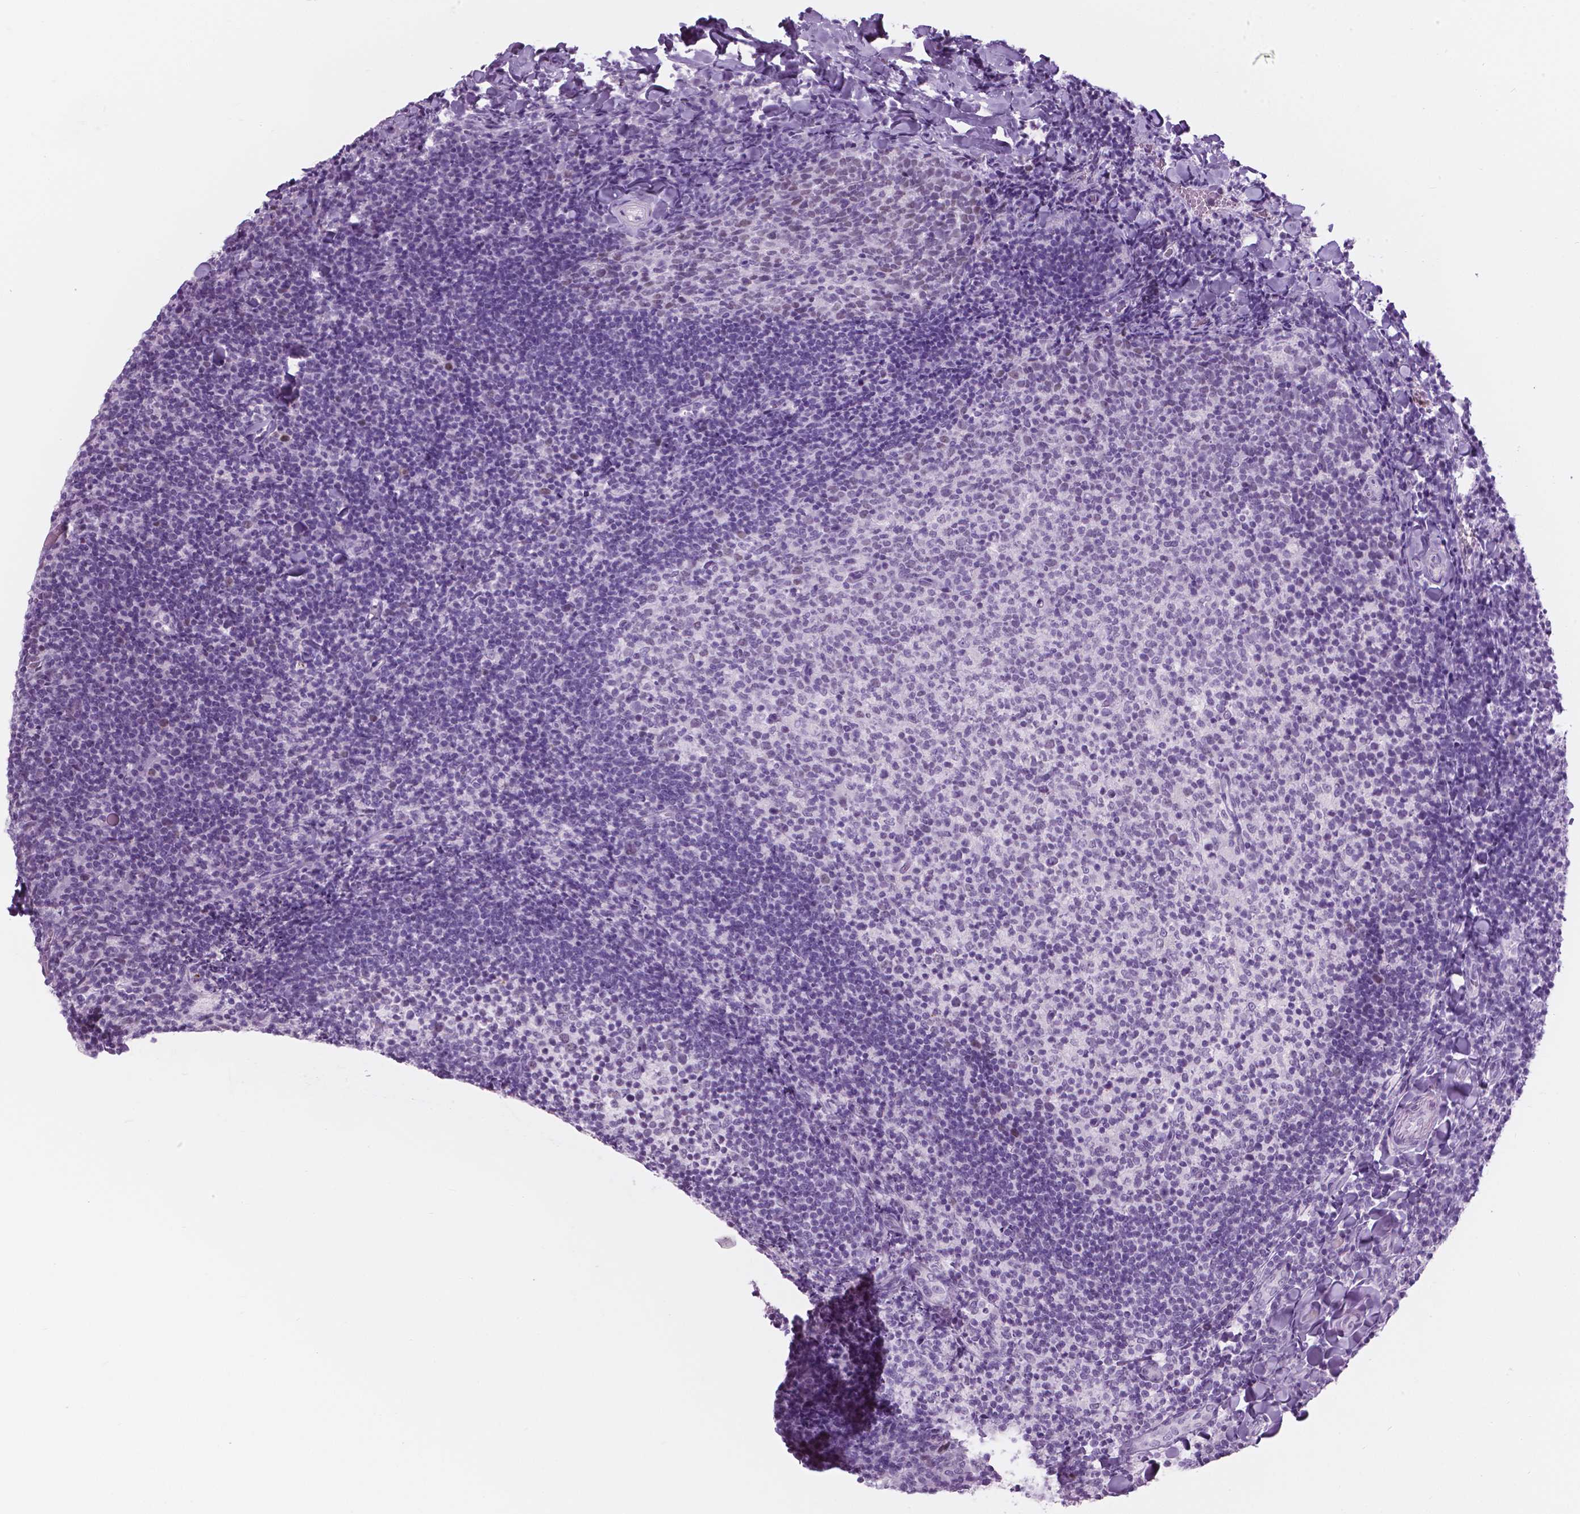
{"staining": {"intensity": "negative", "quantity": "none", "location": "none"}, "tissue": "tonsil", "cell_type": "Germinal center cells", "image_type": "normal", "snomed": [{"axis": "morphology", "description": "Normal tissue, NOS"}, {"axis": "topography", "description": "Tonsil"}], "caption": "IHC image of normal human tonsil stained for a protein (brown), which shows no staining in germinal center cells.", "gene": "SFTPD", "patient": {"sex": "female", "age": 10}}